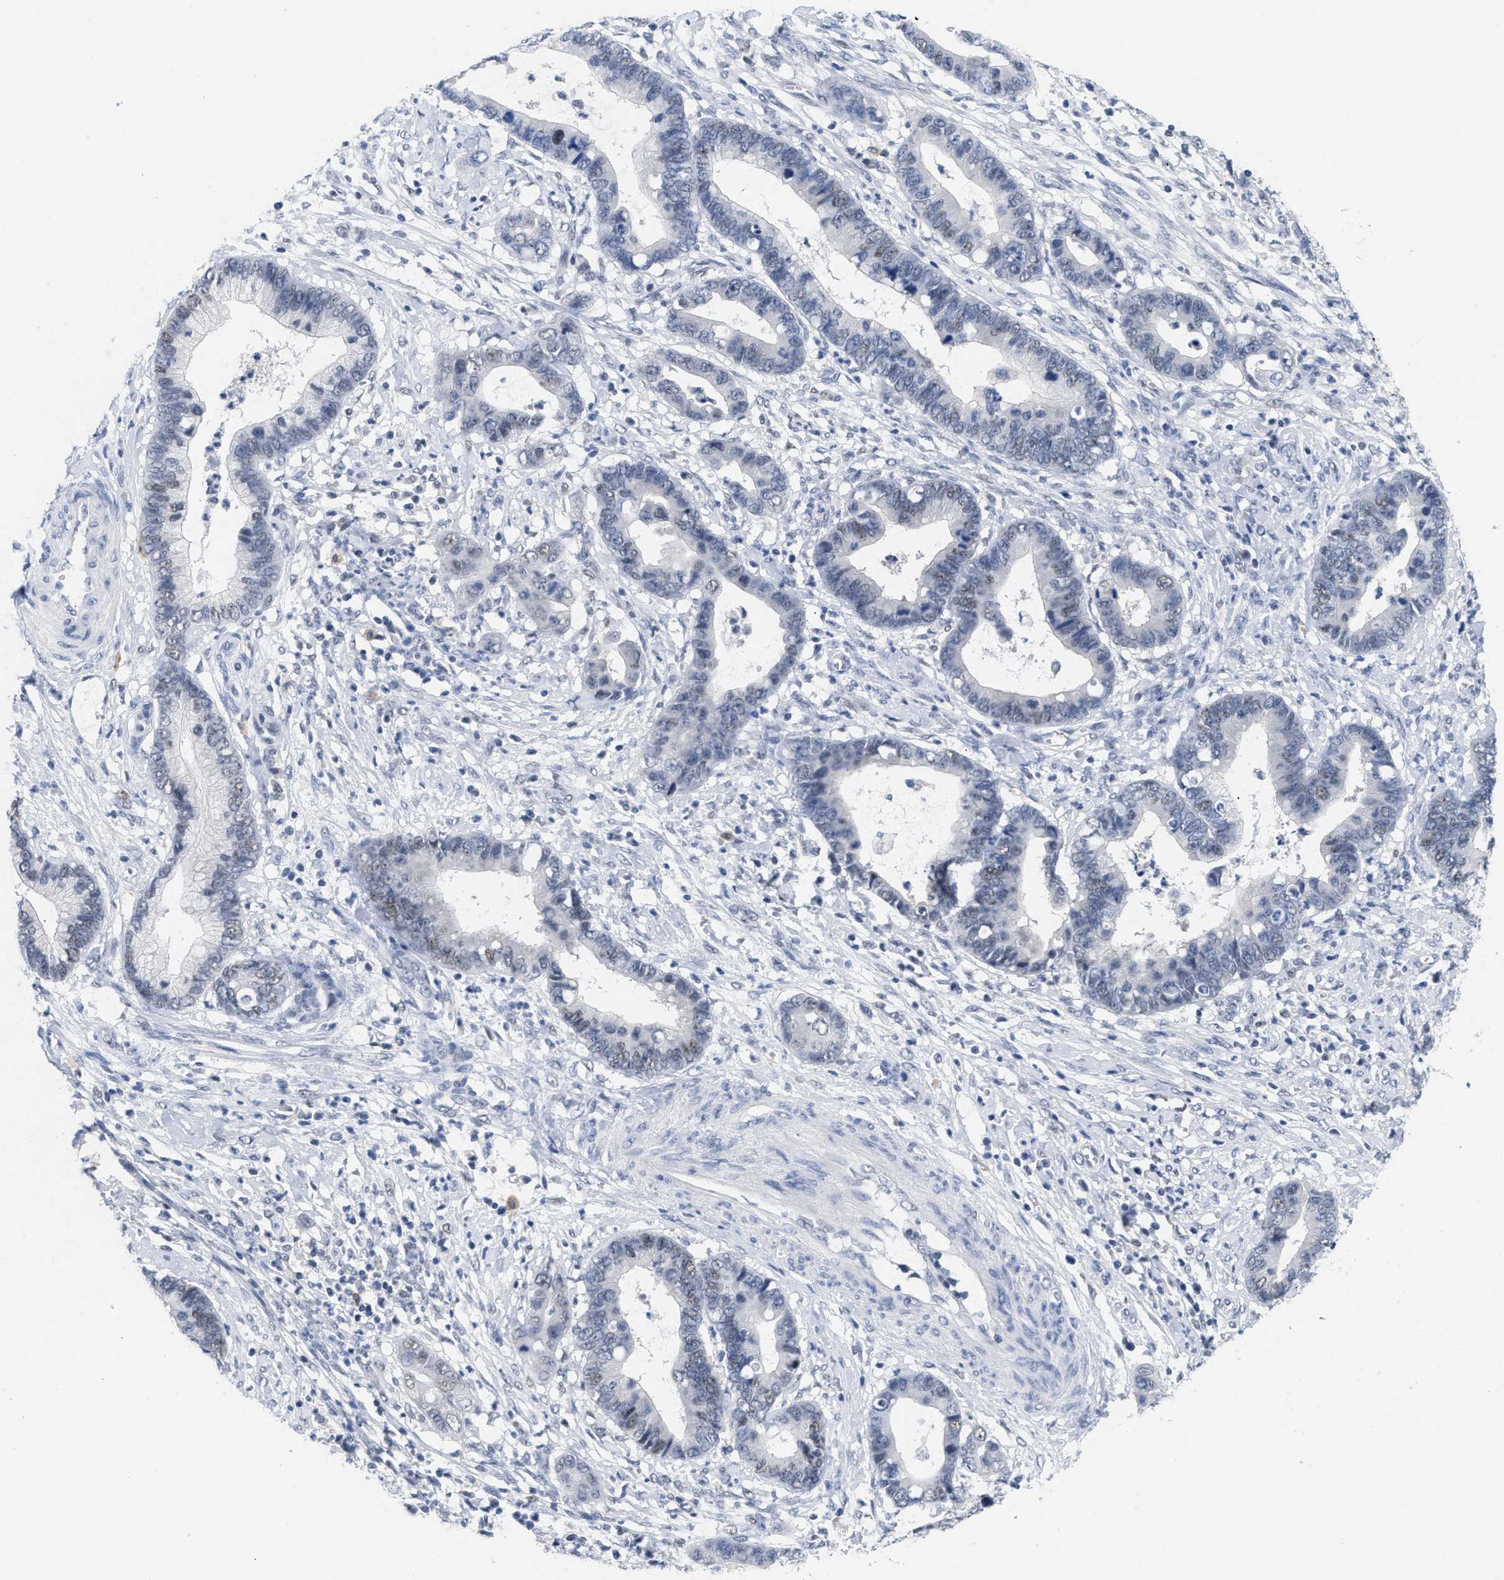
{"staining": {"intensity": "negative", "quantity": "none", "location": "none"}, "tissue": "cervical cancer", "cell_type": "Tumor cells", "image_type": "cancer", "snomed": [{"axis": "morphology", "description": "Adenocarcinoma, NOS"}, {"axis": "topography", "description": "Cervix"}], "caption": "Histopathology image shows no significant protein expression in tumor cells of cervical adenocarcinoma.", "gene": "GGNBP2", "patient": {"sex": "female", "age": 44}}